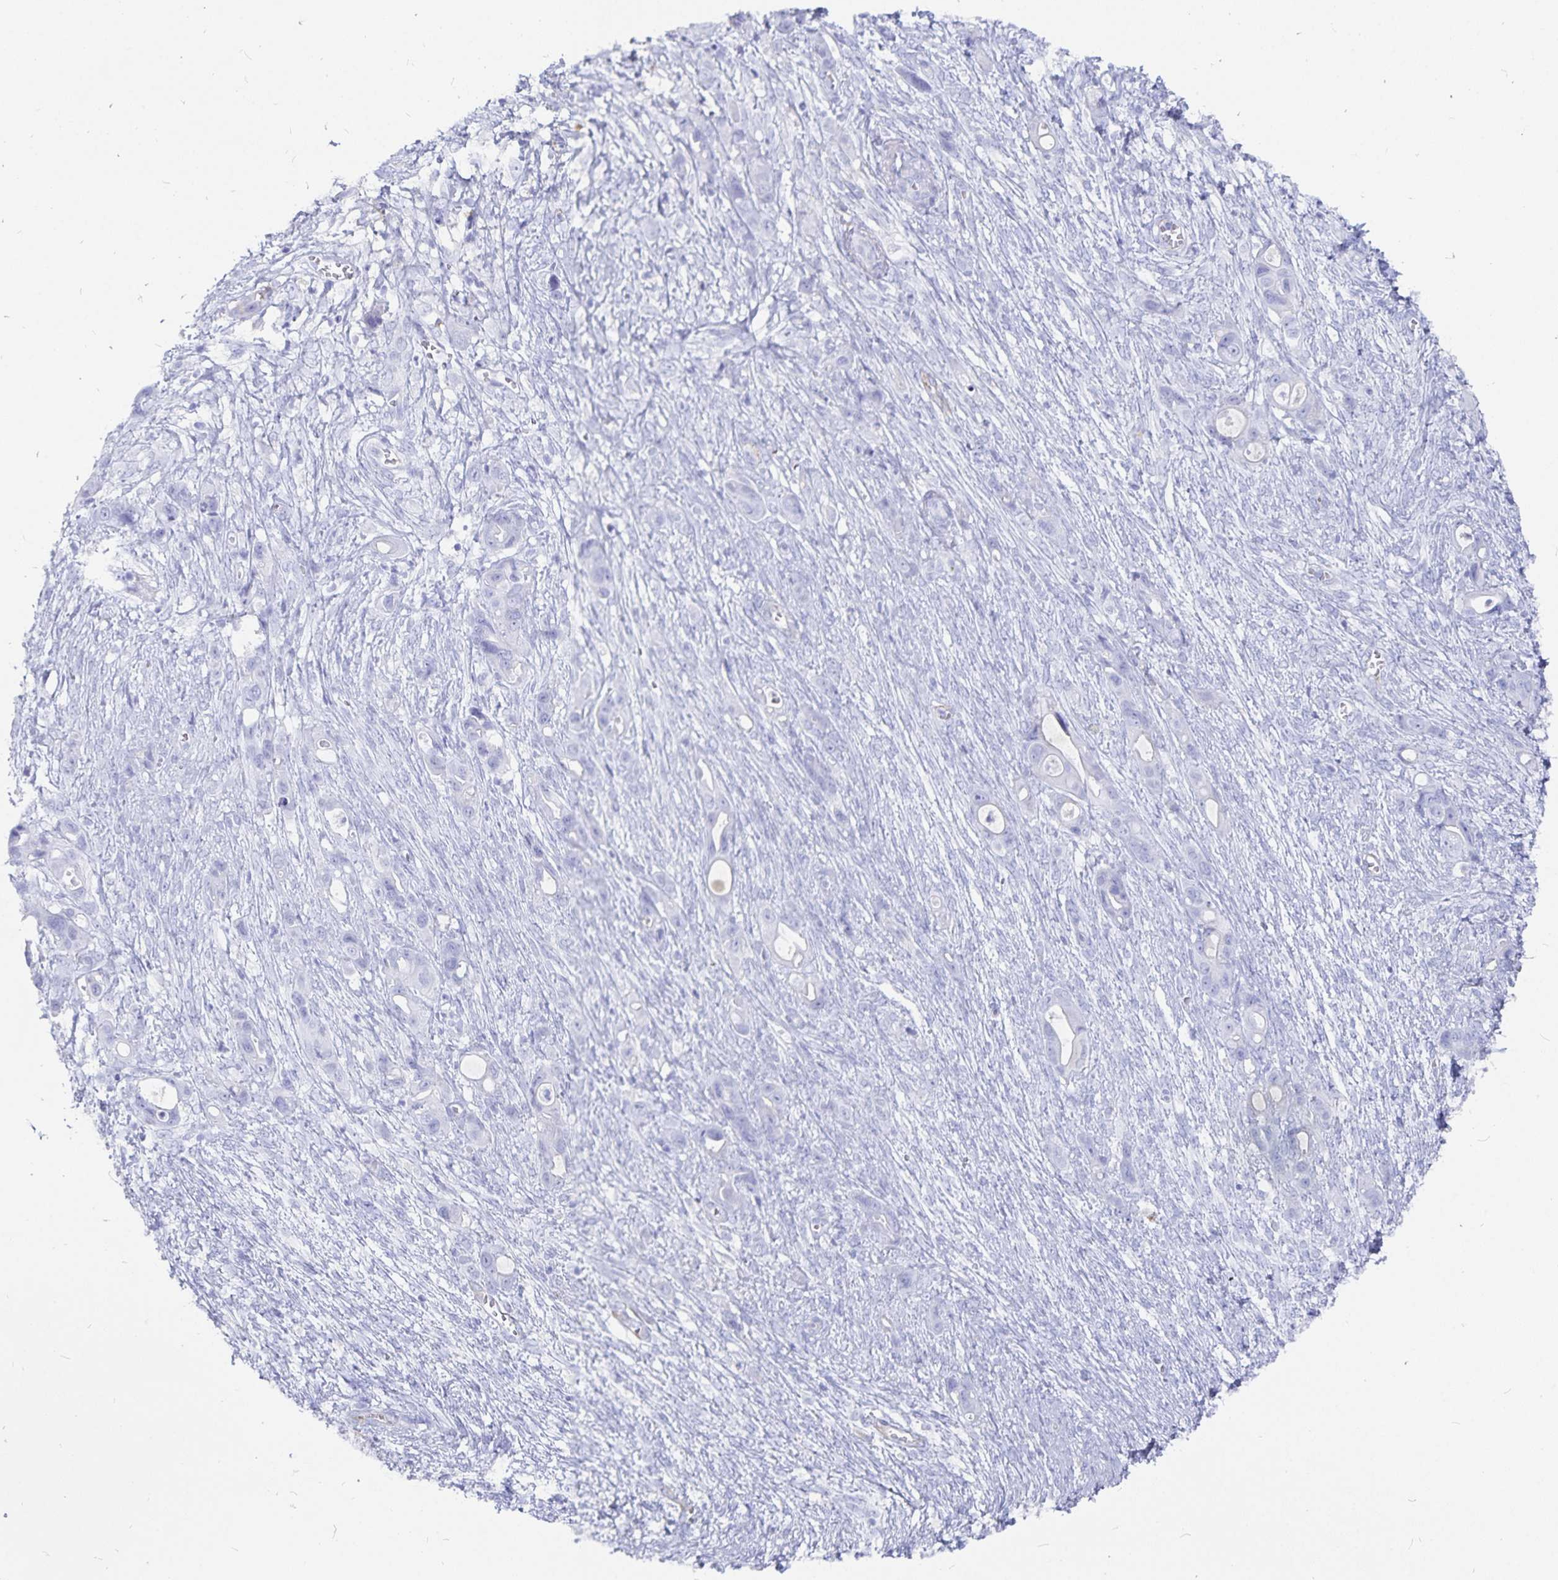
{"staining": {"intensity": "negative", "quantity": "none", "location": "none"}, "tissue": "ovarian cancer", "cell_type": "Tumor cells", "image_type": "cancer", "snomed": [{"axis": "morphology", "description": "Cystadenocarcinoma, mucinous, NOS"}, {"axis": "topography", "description": "Ovary"}], "caption": "High power microscopy micrograph of an IHC histopathology image of mucinous cystadenocarcinoma (ovarian), revealing no significant staining in tumor cells. Nuclei are stained in blue.", "gene": "INSL5", "patient": {"sex": "female", "age": 70}}